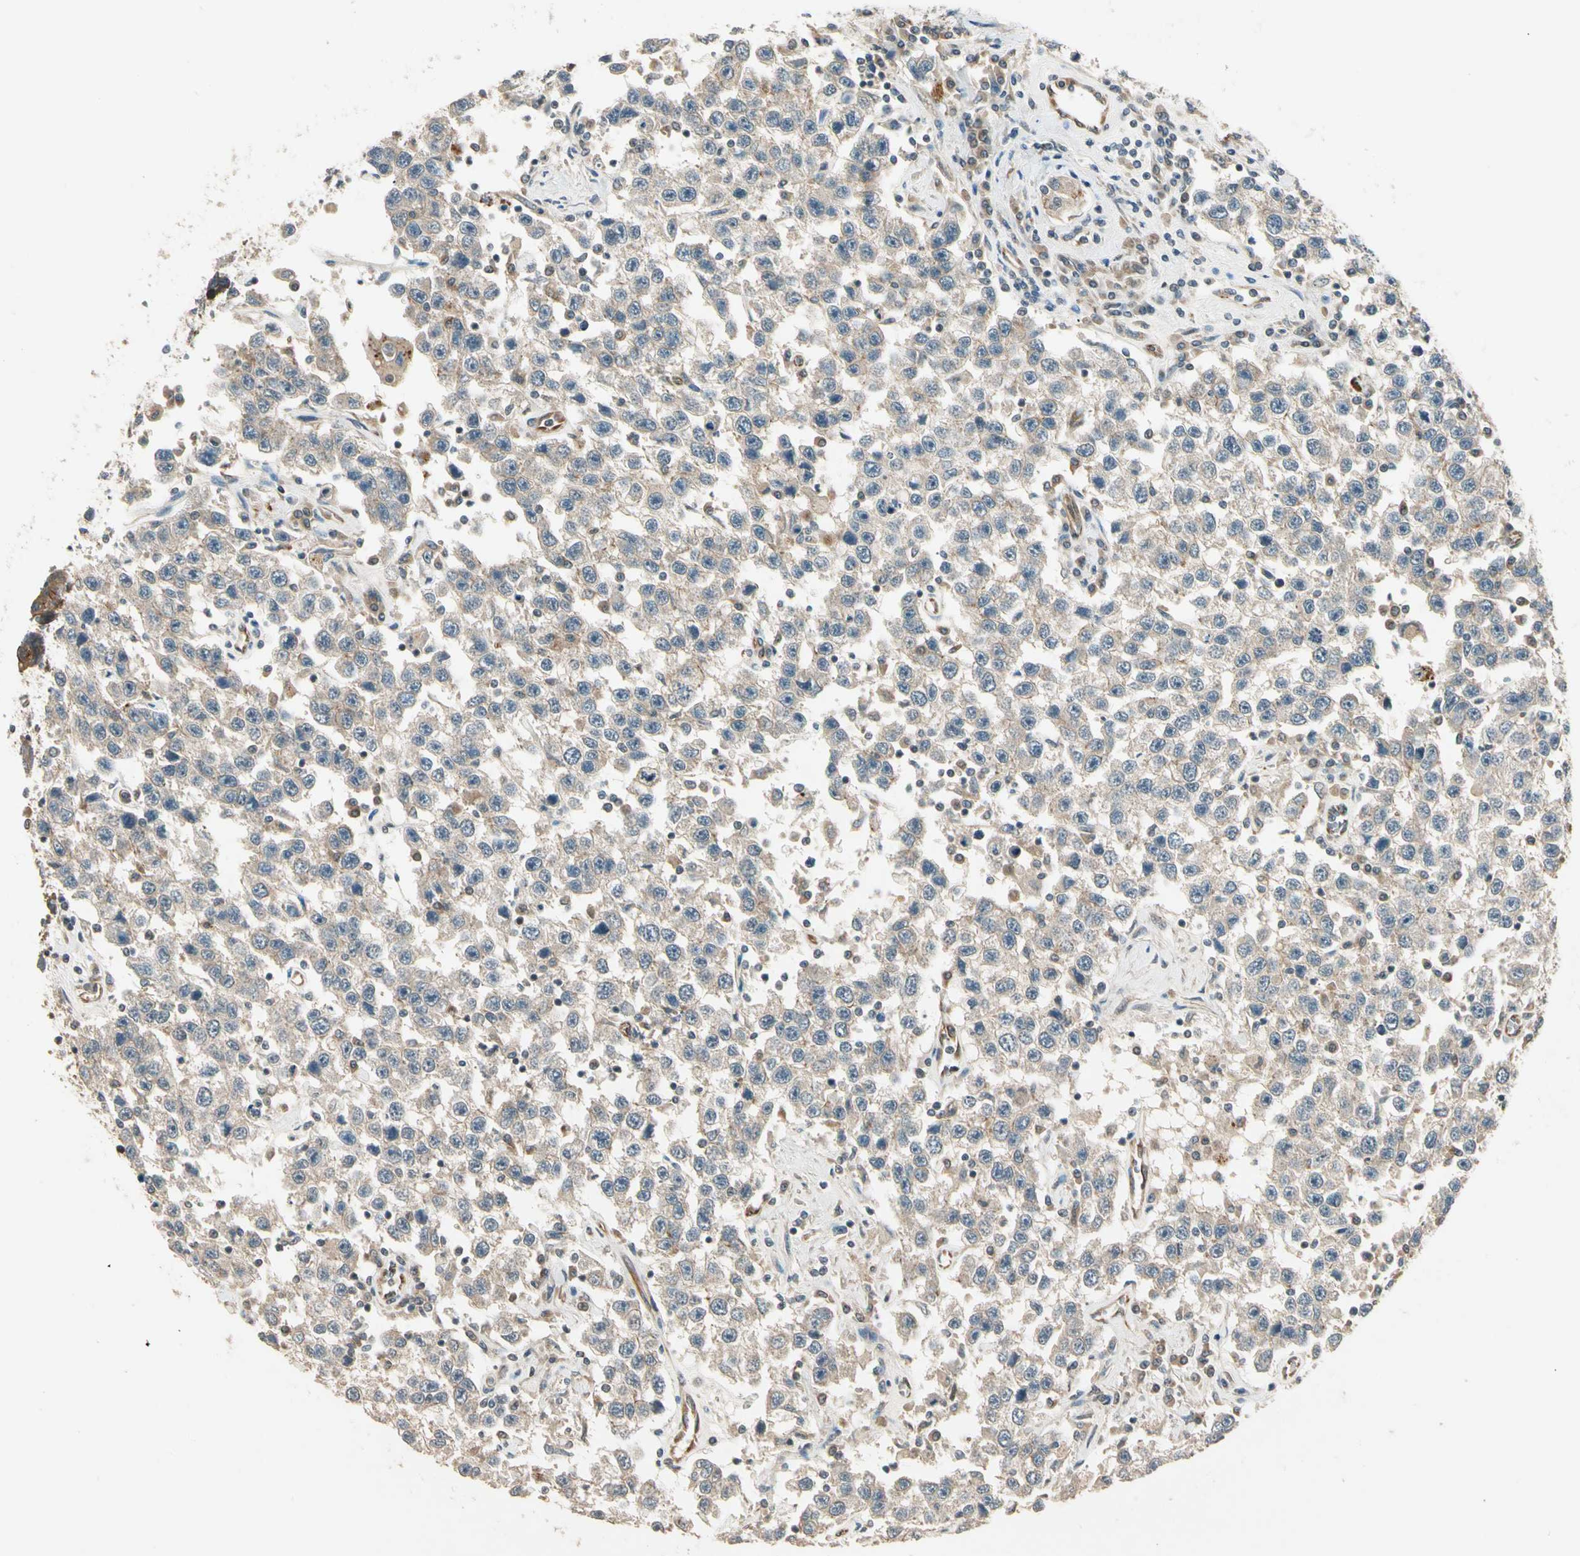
{"staining": {"intensity": "weak", "quantity": ">75%", "location": "cytoplasmic/membranous"}, "tissue": "testis cancer", "cell_type": "Tumor cells", "image_type": "cancer", "snomed": [{"axis": "morphology", "description": "Seminoma, NOS"}, {"axis": "topography", "description": "Testis"}], "caption": "Testis cancer (seminoma) tissue exhibits weak cytoplasmic/membranous staining in about >75% of tumor cells", "gene": "ROCK2", "patient": {"sex": "male", "age": 41}}